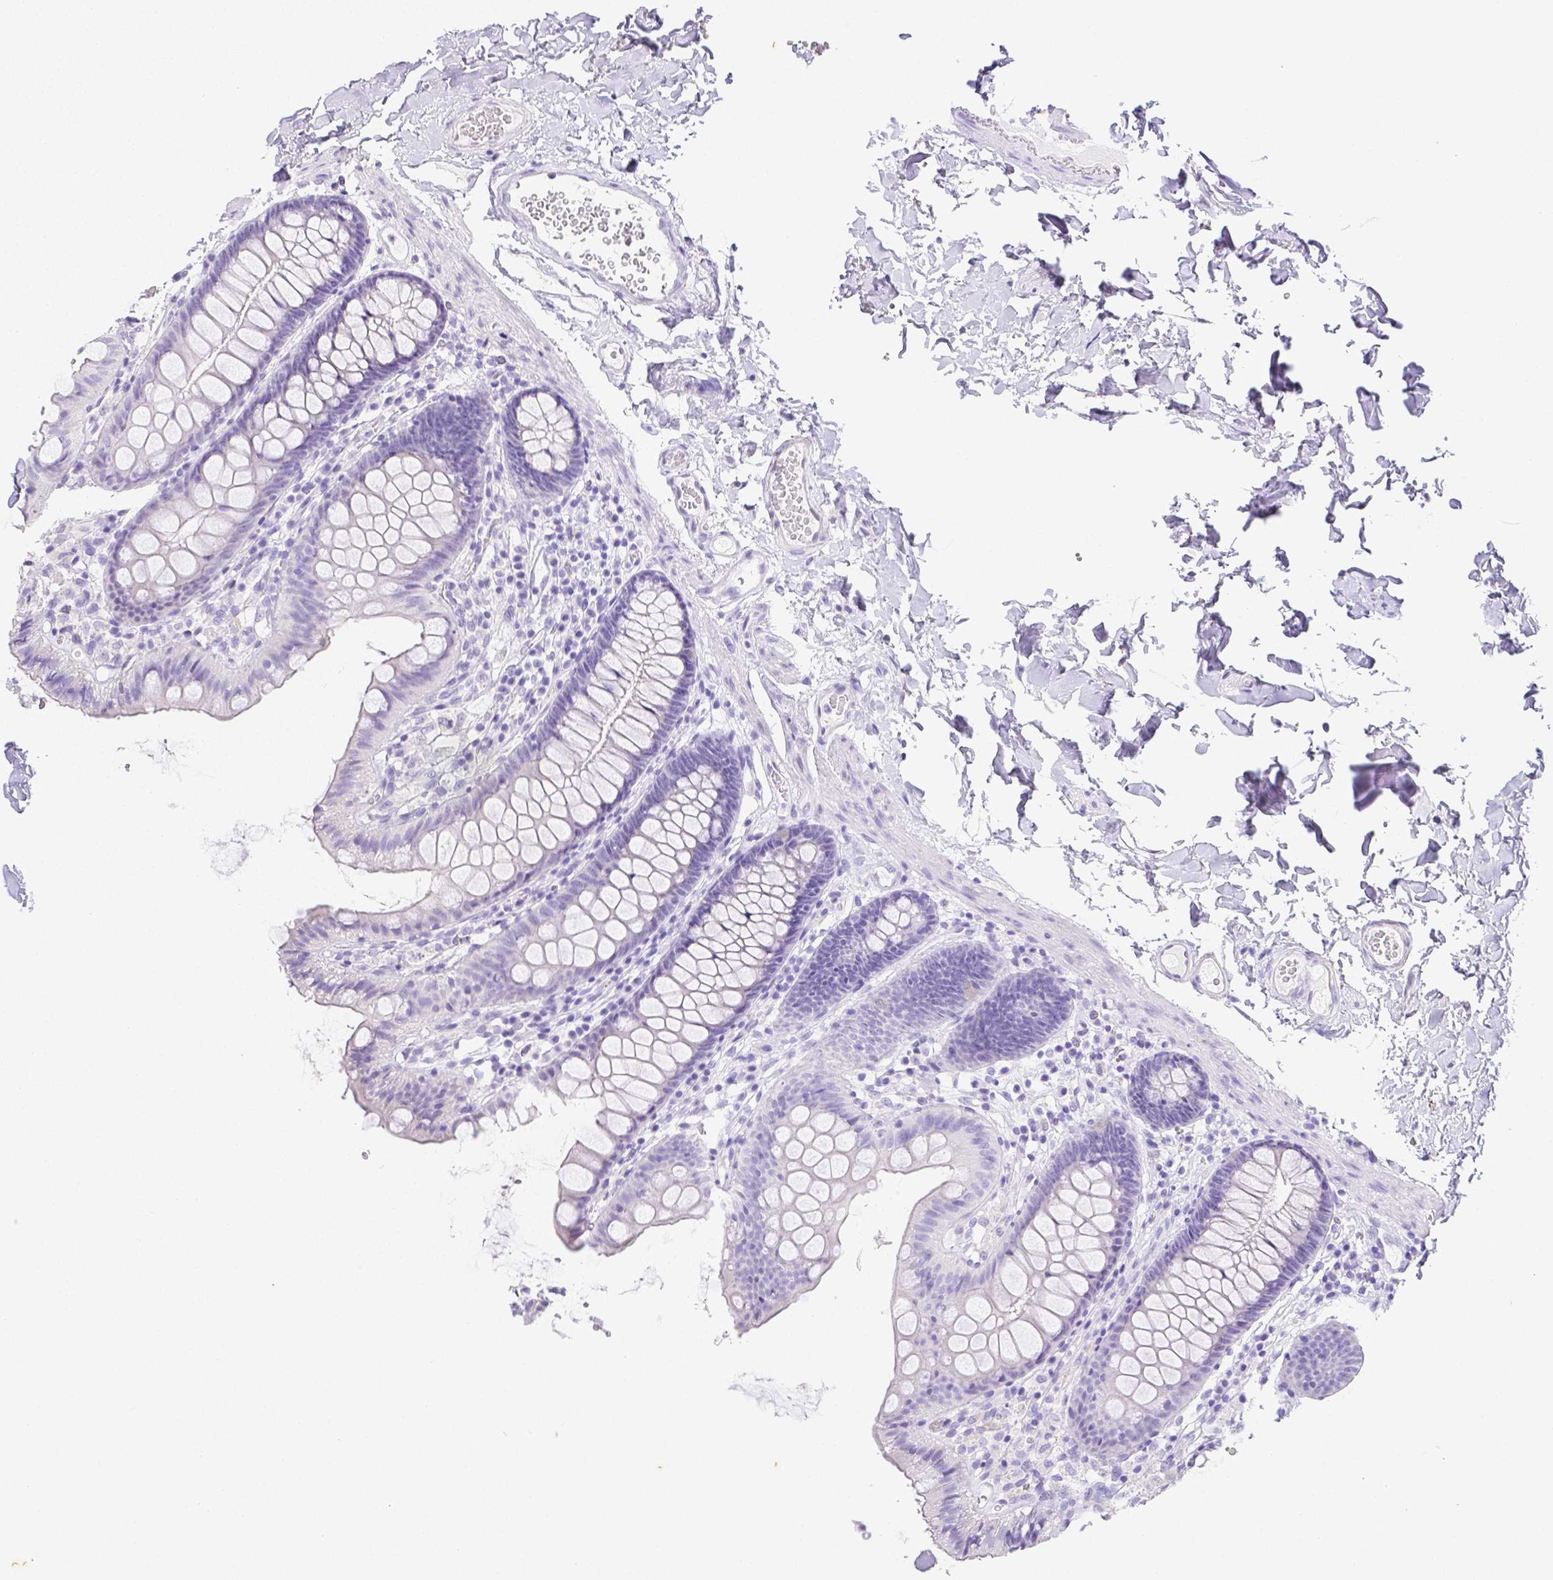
{"staining": {"intensity": "negative", "quantity": "none", "location": "none"}, "tissue": "colon", "cell_type": "Endothelial cells", "image_type": "normal", "snomed": [{"axis": "morphology", "description": "Normal tissue, NOS"}, {"axis": "topography", "description": "Colon"}], "caption": "A high-resolution micrograph shows immunohistochemistry staining of benign colon, which demonstrates no significant staining in endothelial cells. (Stains: DAB (3,3'-diaminobenzidine) IHC with hematoxylin counter stain, Microscopy: brightfield microscopy at high magnification).", "gene": "ARHGAP36", "patient": {"sex": "male", "age": 84}}